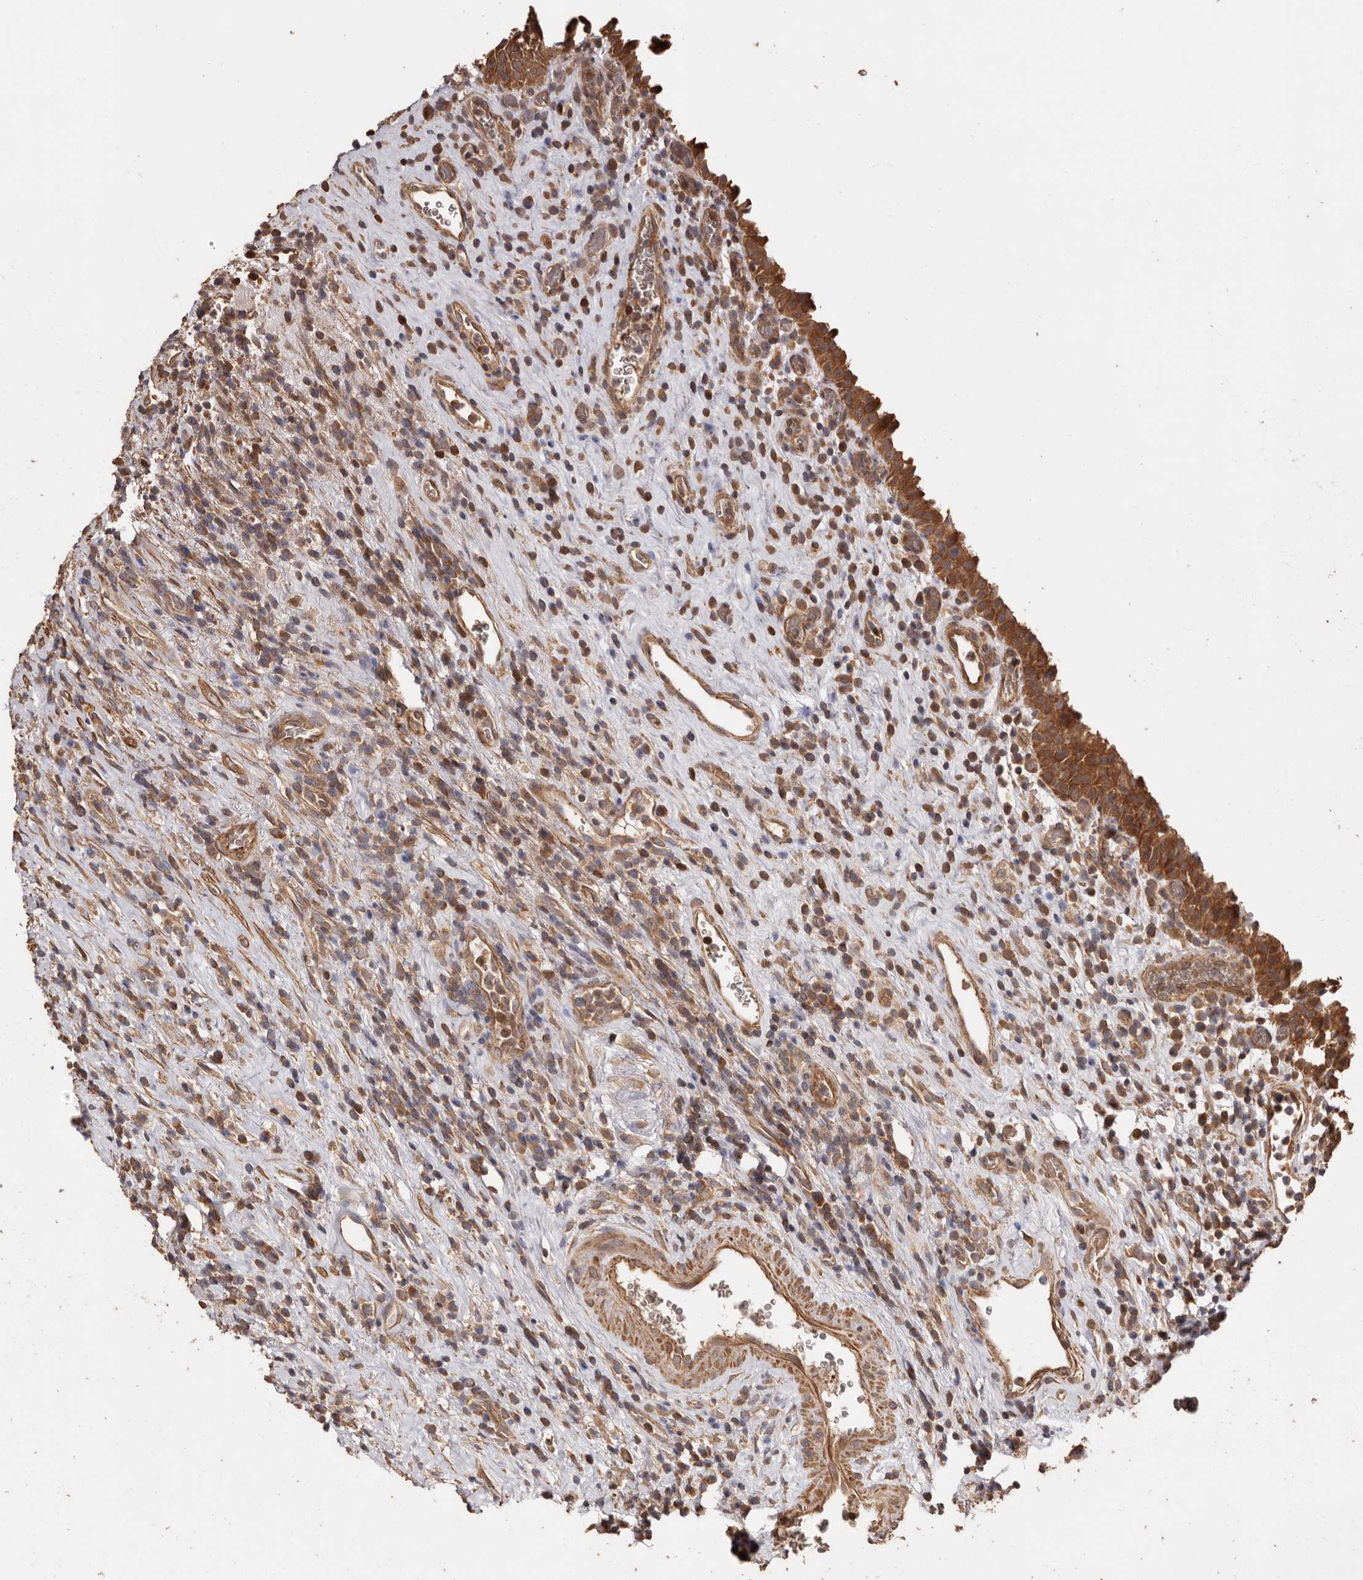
{"staining": {"intensity": "moderate", "quantity": ">75%", "location": "cytoplasmic/membranous"}, "tissue": "urinary bladder", "cell_type": "Urothelial cells", "image_type": "normal", "snomed": [{"axis": "morphology", "description": "Normal tissue, NOS"}, {"axis": "morphology", "description": "Inflammation, NOS"}, {"axis": "topography", "description": "Urinary bladder"}], "caption": "A high-resolution photomicrograph shows IHC staining of normal urinary bladder, which exhibits moderate cytoplasmic/membranous expression in about >75% of urothelial cells. The protein is stained brown, and the nuclei are stained in blue (DAB (3,3'-diaminobenzidine) IHC with brightfield microscopy, high magnification).", "gene": "COQ8B", "patient": {"sex": "female", "age": 75}}